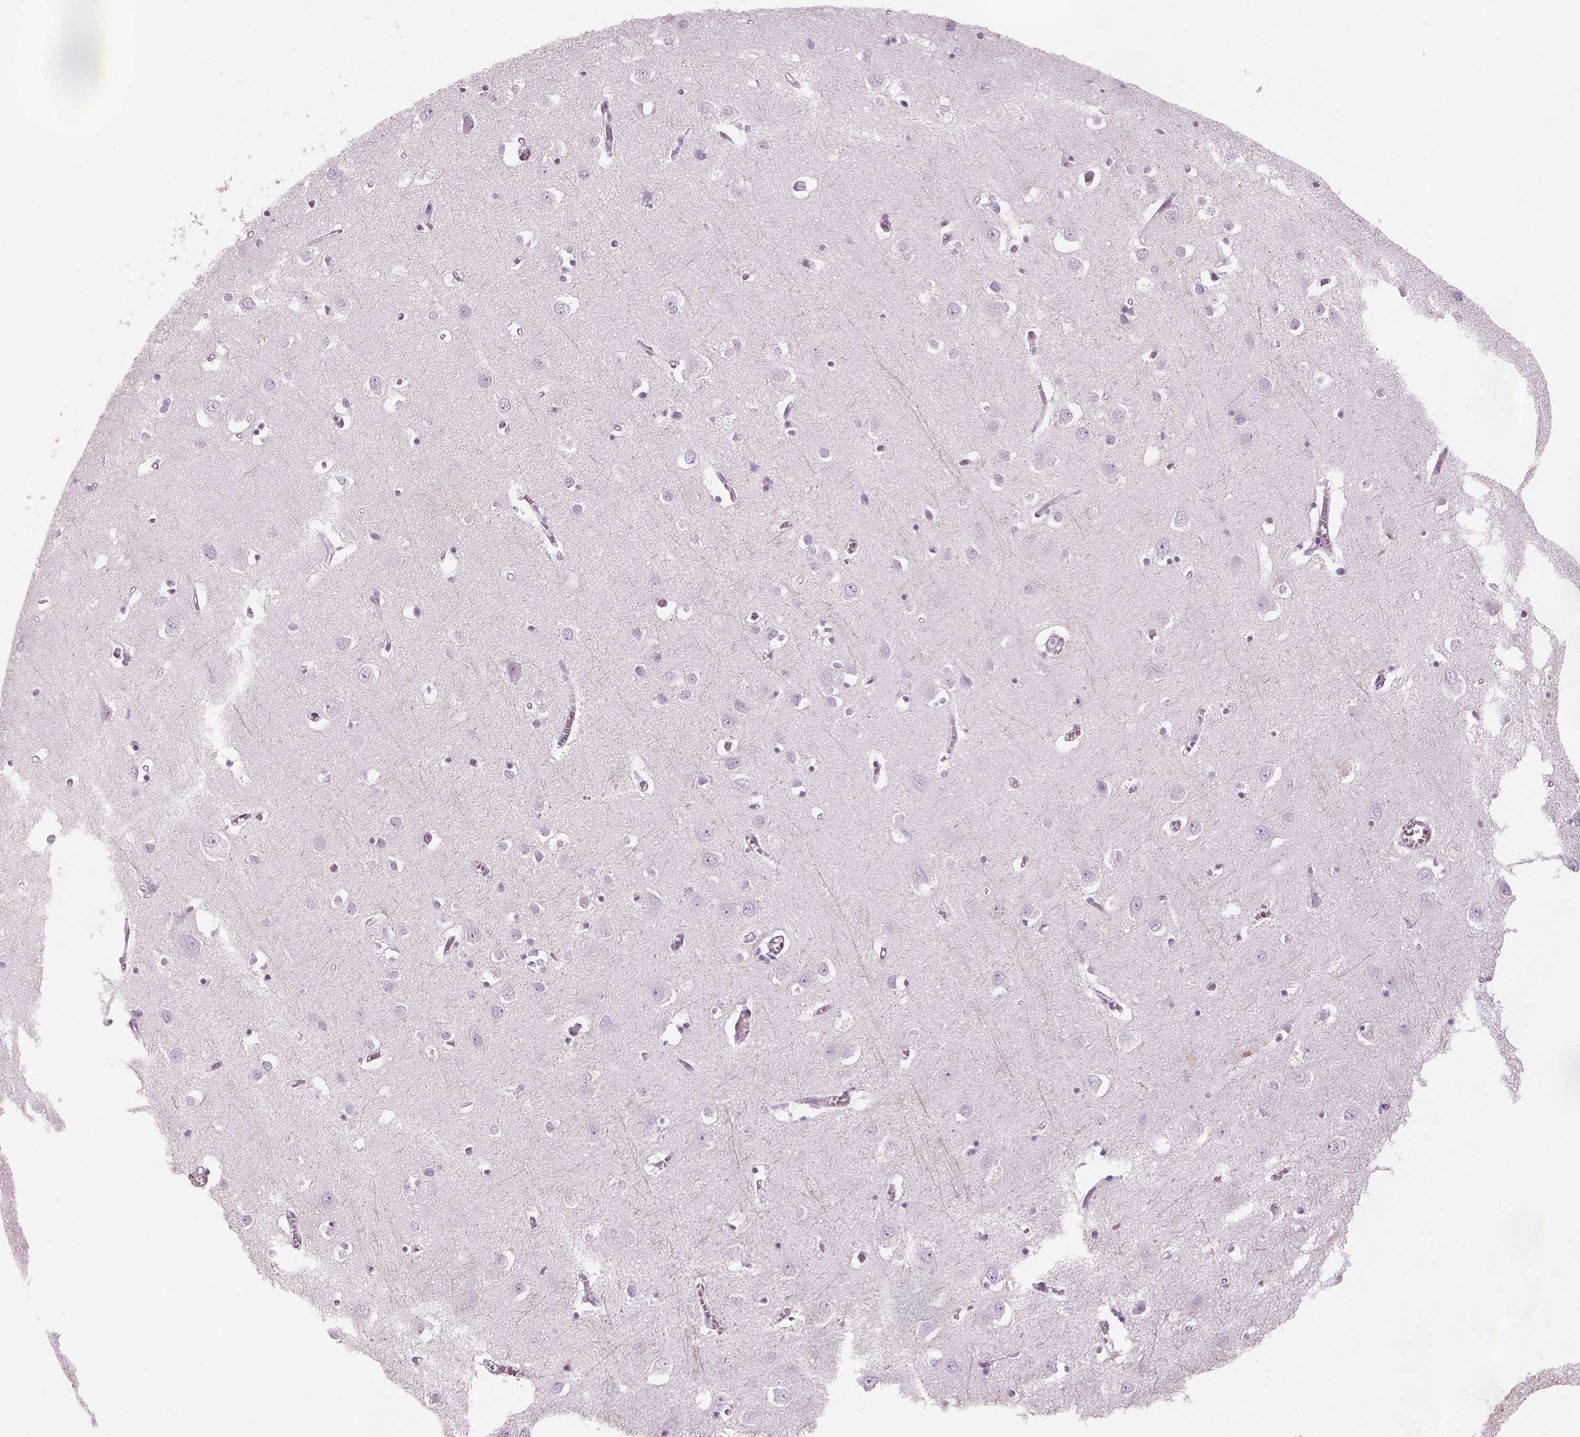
{"staining": {"intensity": "negative", "quantity": "none", "location": "none"}, "tissue": "cerebral cortex", "cell_type": "Endothelial cells", "image_type": "normal", "snomed": [{"axis": "morphology", "description": "Normal tissue, NOS"}, {"axis": "topography", "description": "Cerebral cortex"}], "caption": "IHC histopathology image of unremarkable cerebral cortex: human cerebral cortex stained with DAB (3,3'-diaminobenzidine) shows no significant protein positivity in endothelial cells. (DAB immunohistochemistry (IHC), high magnification).", "gene": "SAG", "patient": {"sex": "male", "age": 70}}